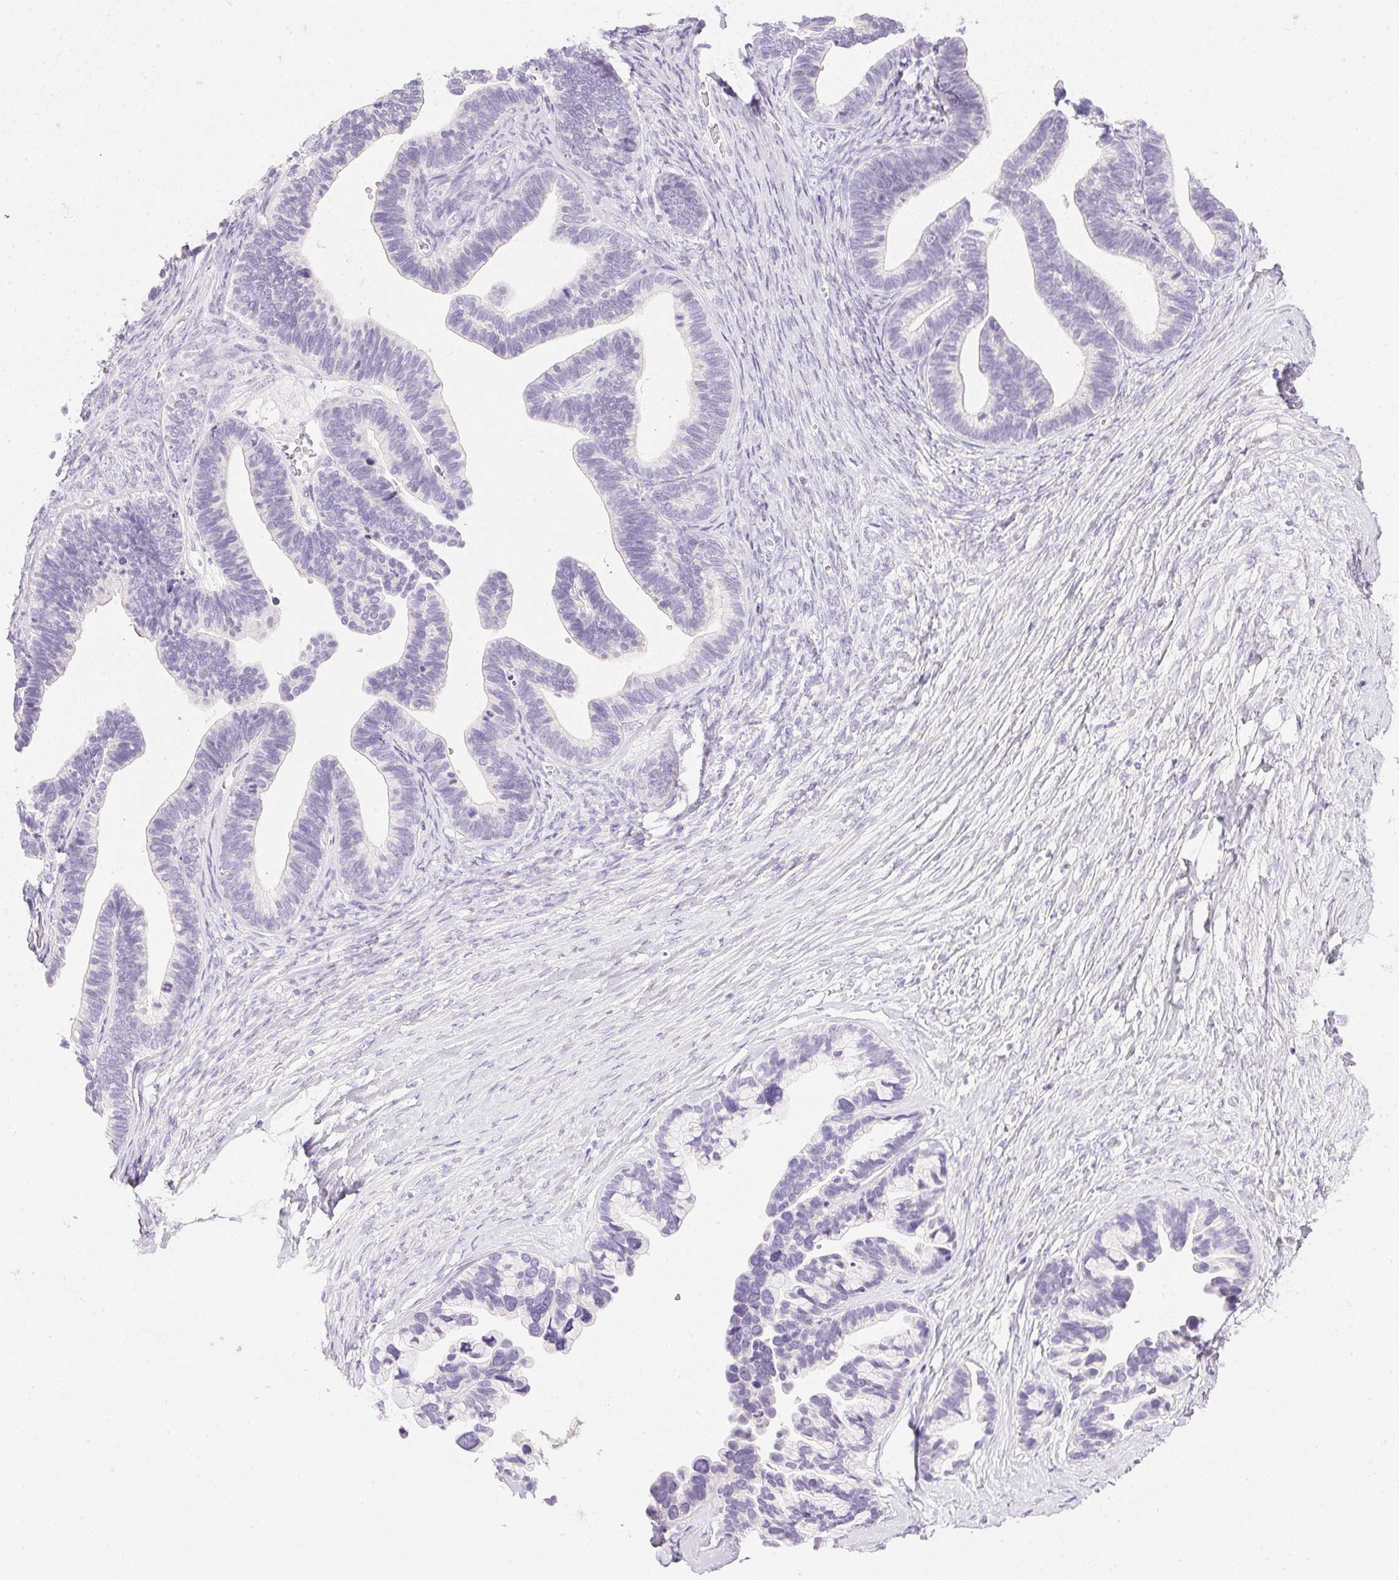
{"staining": {"intensity": "negative", "quantity": "none", "location": "none"}, "tissue": "ovarian cancer", "cell_type": "Tumor cells", "image_type": "cancer", "snomed": [{"axis": "morphology", "description": "Cystadenocarcinoma, serous, NOS"}, {"axis": "topography", "description": "Ovary"}], "caption": "Tumor cells show no significant positivity in ovarian cancer (serous cystadenocarcinoma). (Stains: DAB immunohistochemistry with hematoxylin counter stain, Microscopy: brightfield microscopy at high magnification).", "gene": "CTRL", "patient": {"sex": "female", "age": 56}}